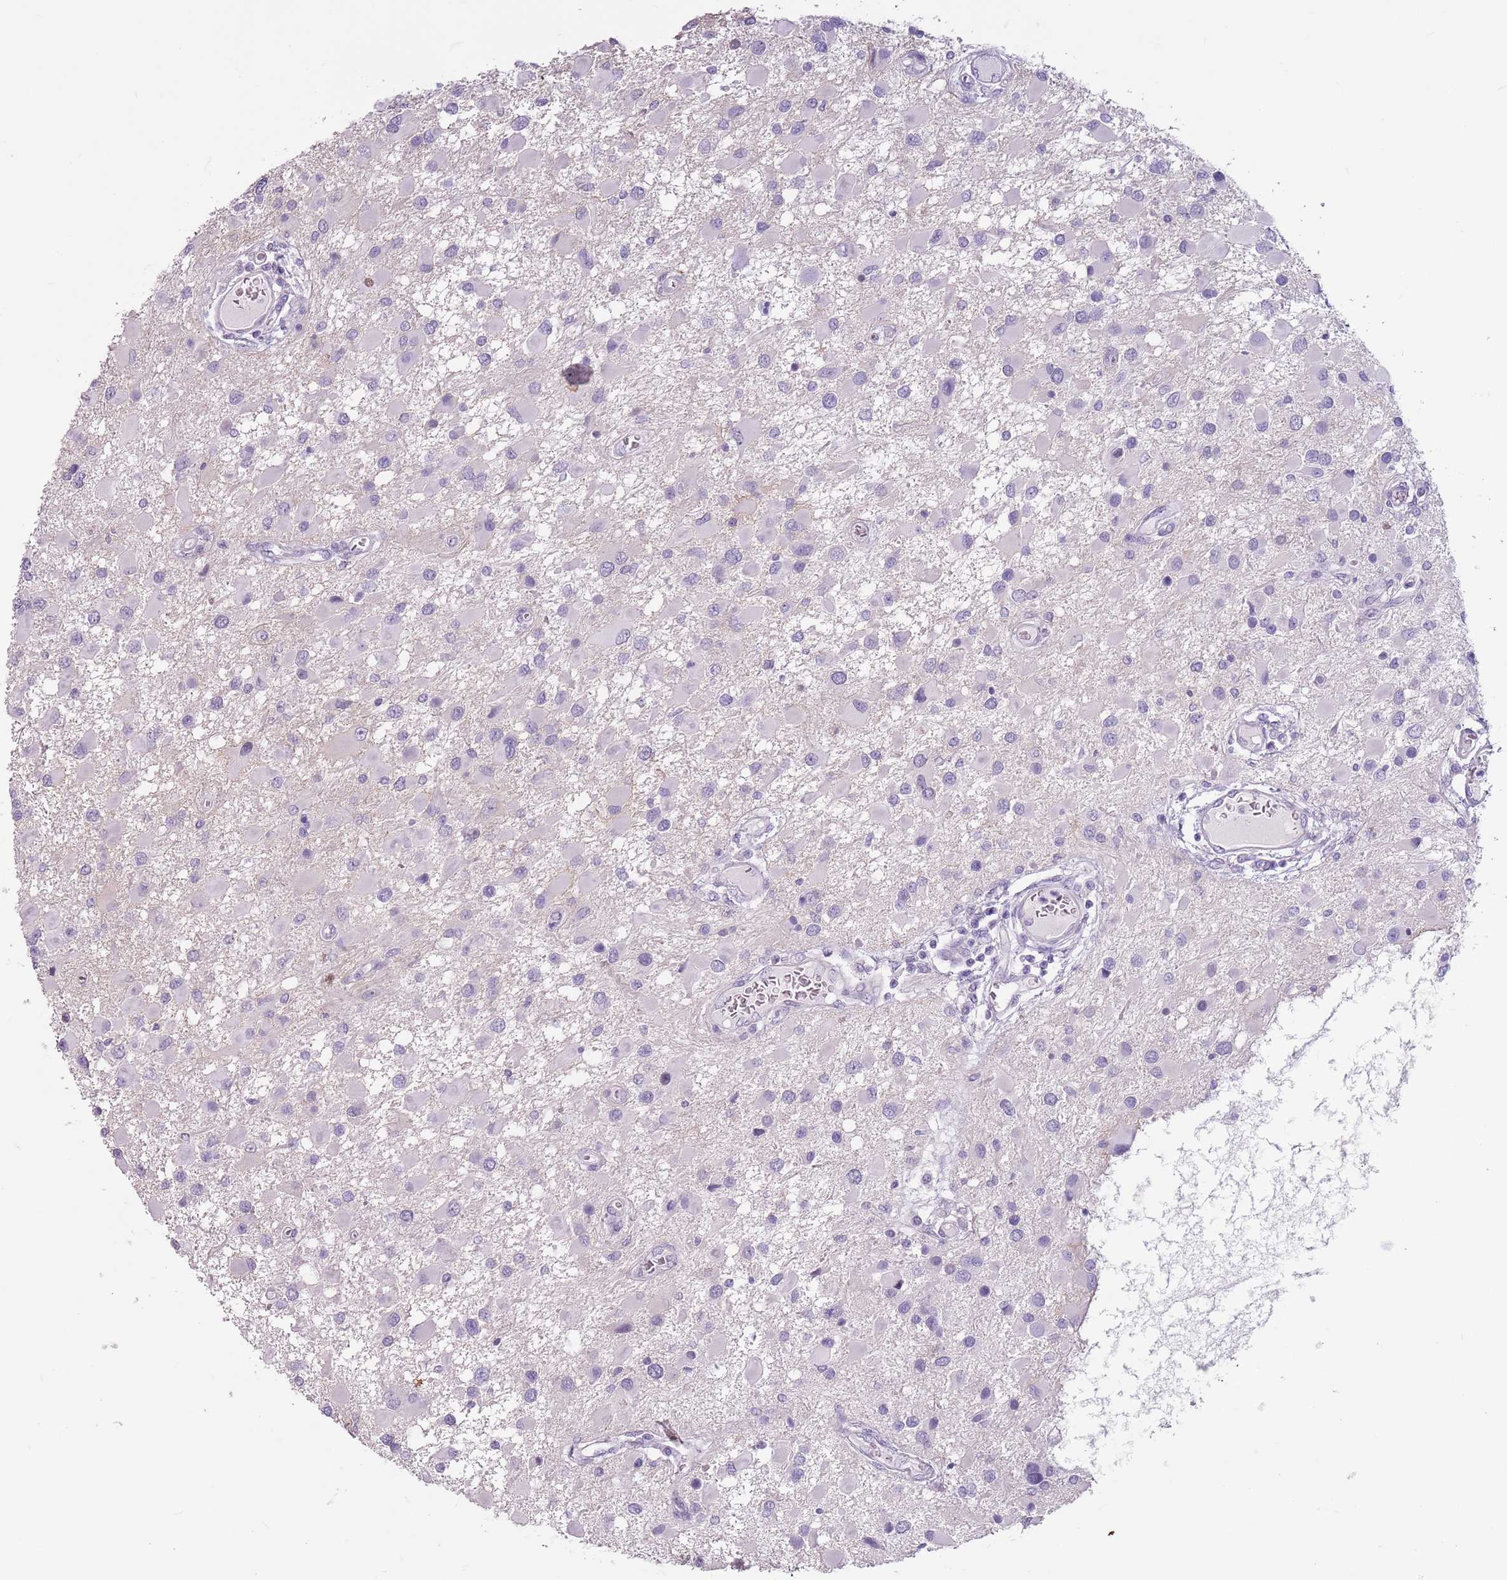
{"staining": {"intensity": "negative", "quantity": "none", "location": "none"}, "tissue": "glioma", "cell_type": "Tumor cells", "image_type": "cancer", "snomed": [{"axis": "morphology", "description": "Glioma, malignant, High grade"}, {"axis": "topography", "description": "Brain"}], "caption": "Malignant glioma (high-grade) was stained to show a protein in brown. There is no significant positivity in tumor cells.", "gene": "SPESP1", "patient": {"sex": "male", "age": 53}}